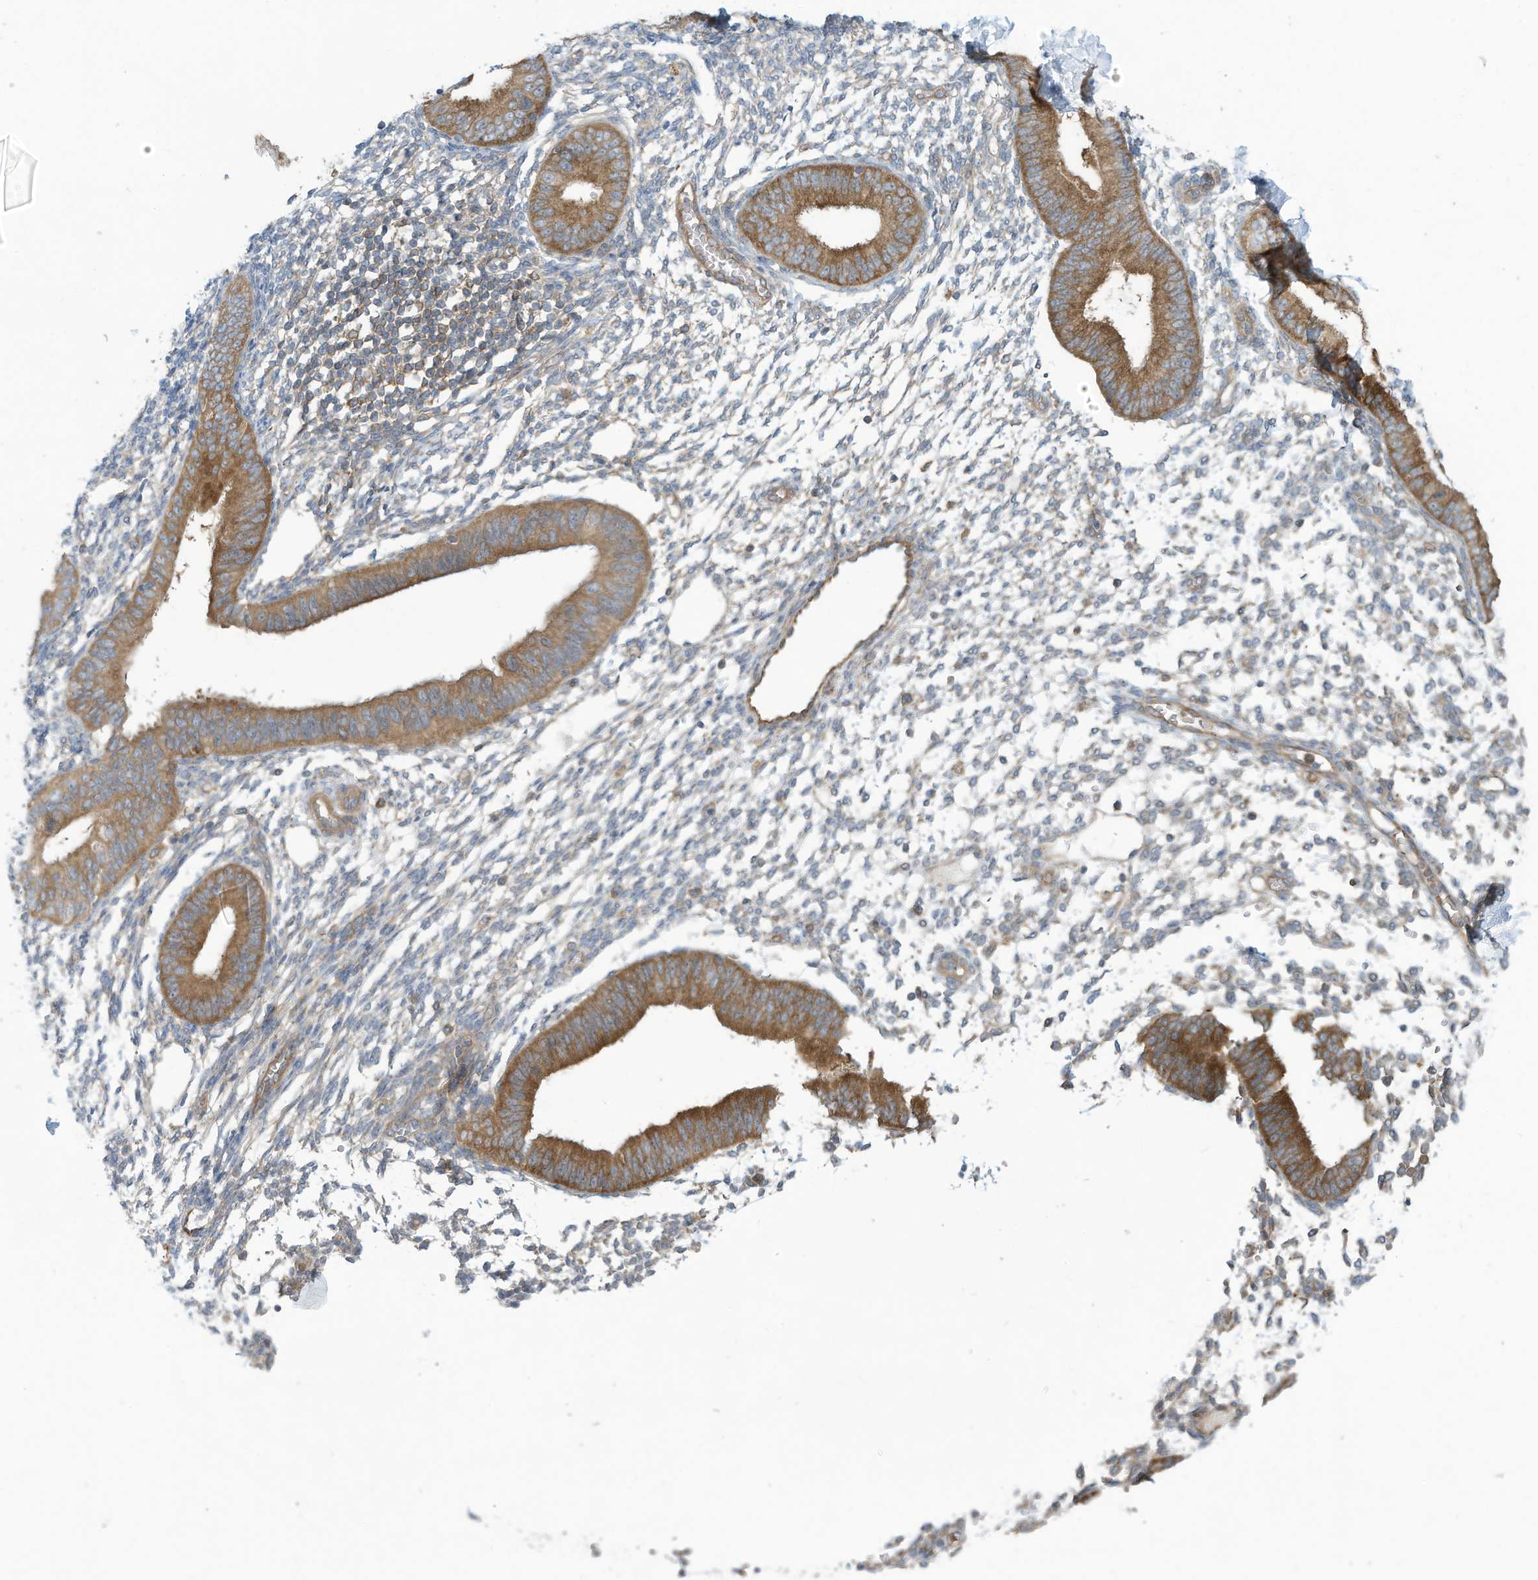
{"staining": {"intensity": "moderate", "quantity": "25%-75%", "location": "cytoplasmic/membranous"}, "tissue": "endometrium", "cell_type": "Cells in endometrial stroma", "image_type": "normal", "snomed": [{"axis": "morphology", "description": "Normal tissue, NOS"}, {"axis": "topography", "description": "Uterus"}, {"axis": "topography", "description": "Endometrium"}], "caption": "Protein staining of unremarkable endometrium reveals moderate cytoplasmic/membranous staining in about 25%-75% of cells in endometrial stroma.", "gene": "ADI1", "patient": {"sex": "female", "age": 48}}